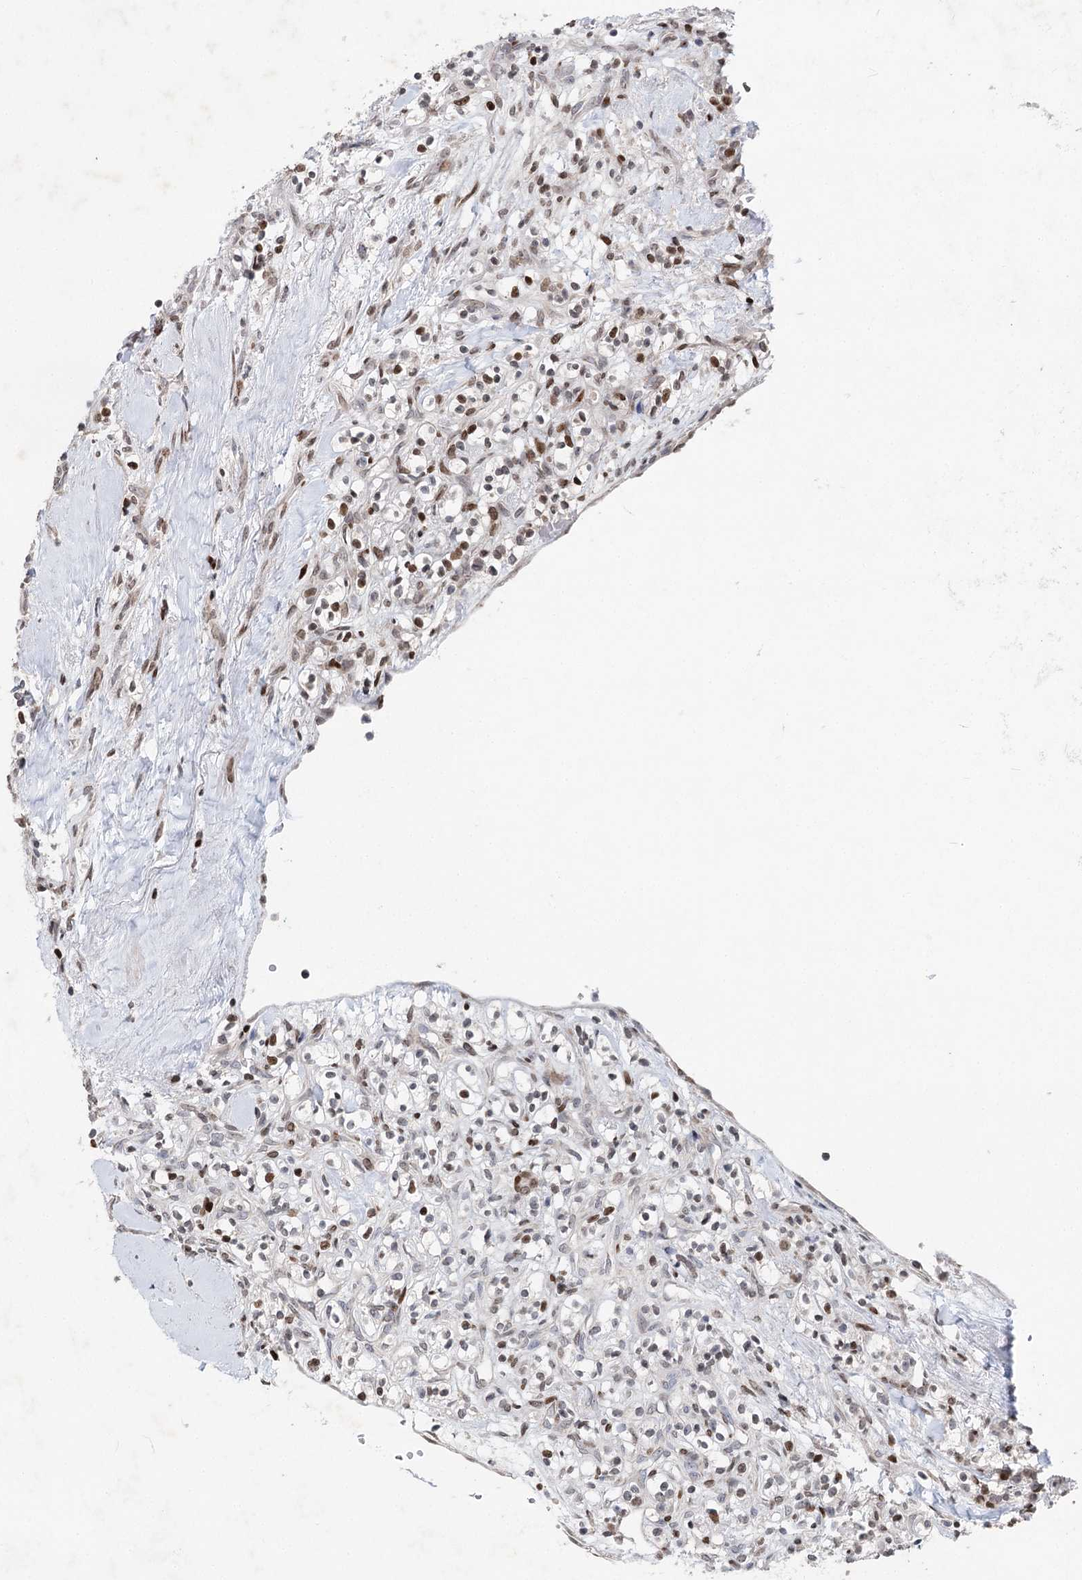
{"staining": {"intensity": "moderate", "quantity": "<25%", "location": "nuclear"}, "tissue": "renal cancer", "cell_type": "Tumor cells", "image_type": "cancer", "snomed": [{"axis": "morphology", "description": "Adenocarcinoma, NOS"}, {"axis": "topography", "description": "Kidney"}], "caption": "This micrograph exhibits renal adenocarcinoma stained with immunohistochemistry (IHC) to label a protein in brown. The nuclear of tumor cells show moderate positivity for the protein. Nuclei are counter-stained blue.", "gene": "FRMD4A", "patient": {"sex": "male", "age": 77}}